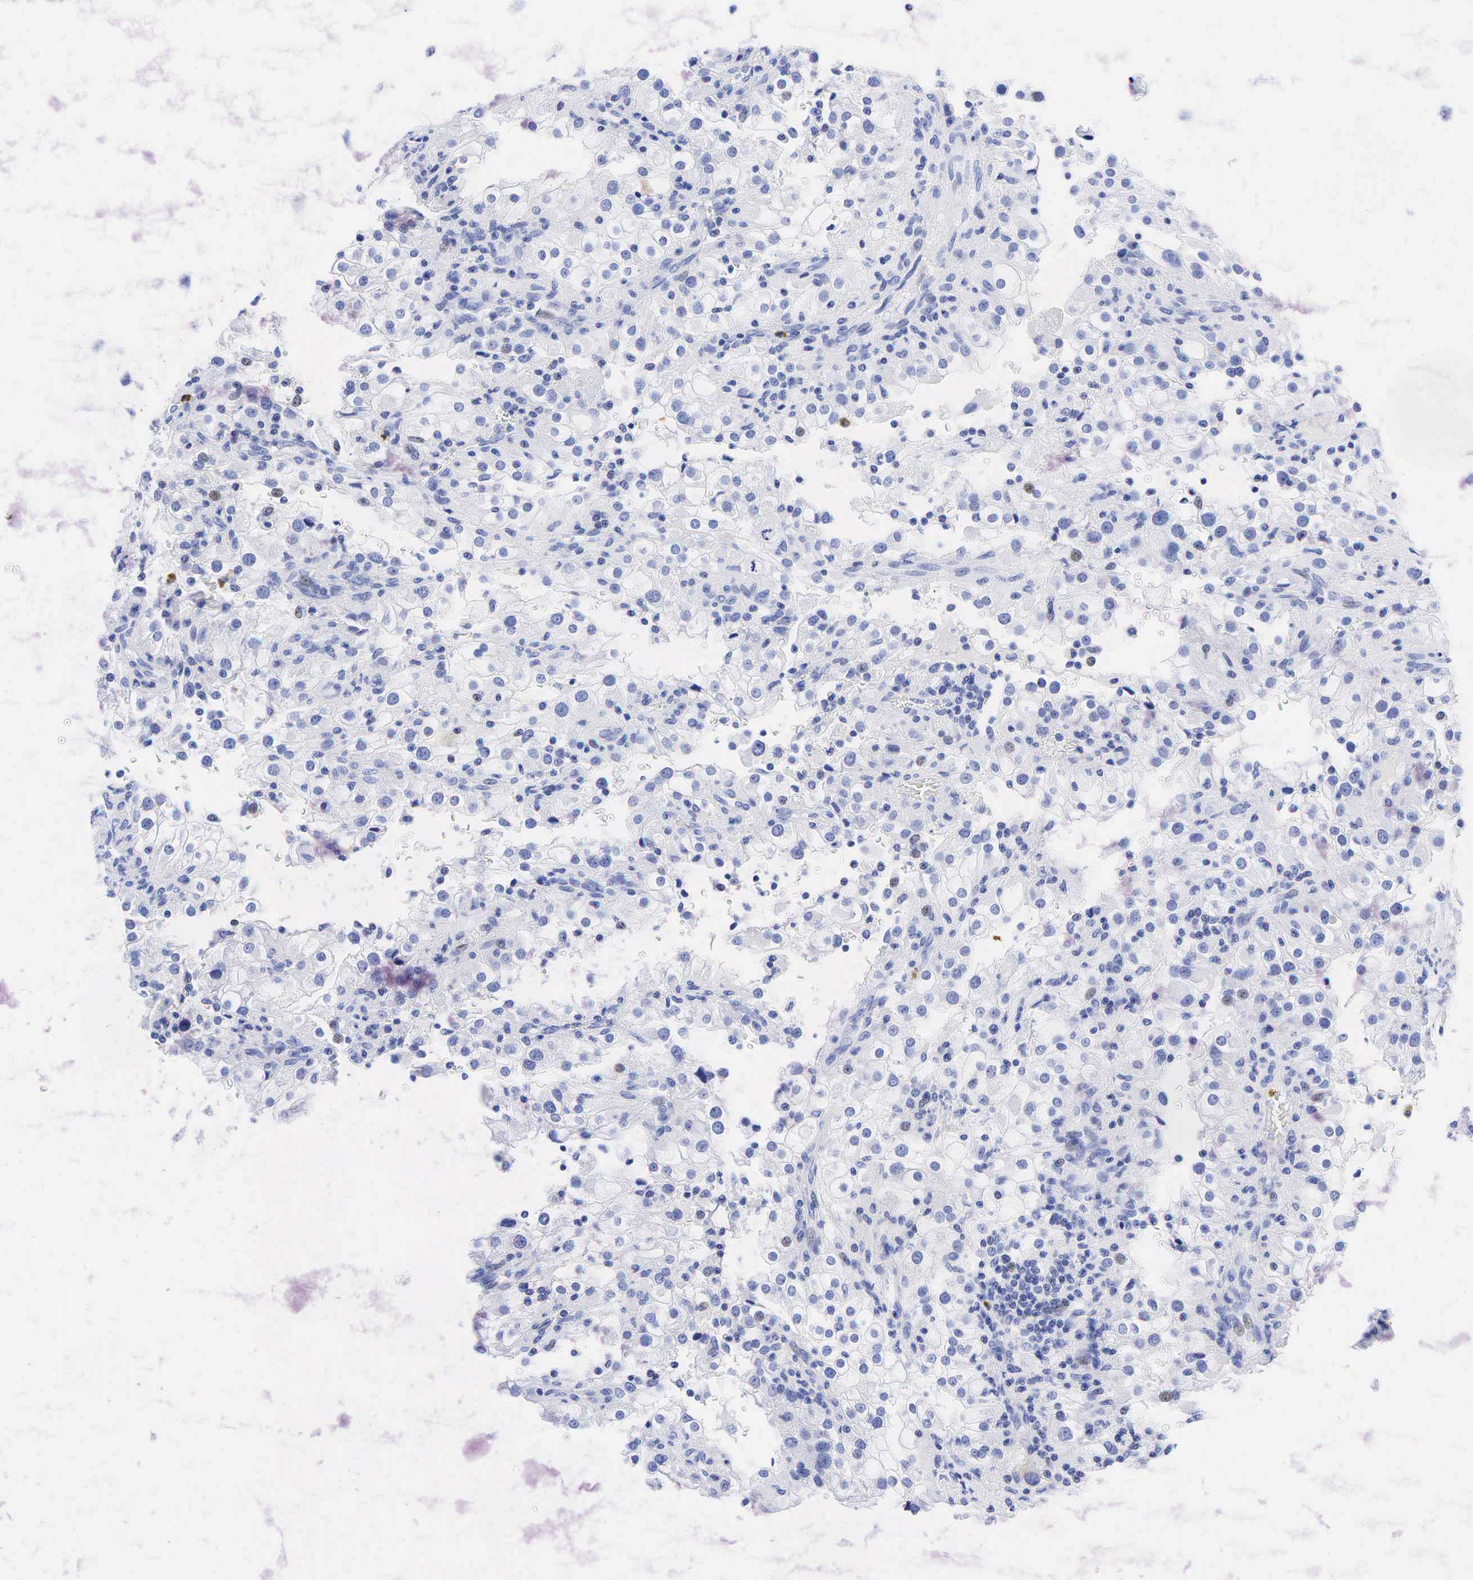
{"staining": {"intensity": "weak", "quantity": "<25%", "location": "nuclear"}, "tissue": "renal cancer", "cell_type": "Tumor cells", "image_type": "cancer", "snomed": [{"axis": "morphology", "description": "Adenocarcinoma, NOS"}, {"axis": "topography", "description": "Kidney"}], "caption": "This is an IHC photomicrograph of renal cancer (adenocarcinoma). There is no positivity in tumor cells.", "gene": "FUT4", "patient": {"sex": "female", "age": 52}}